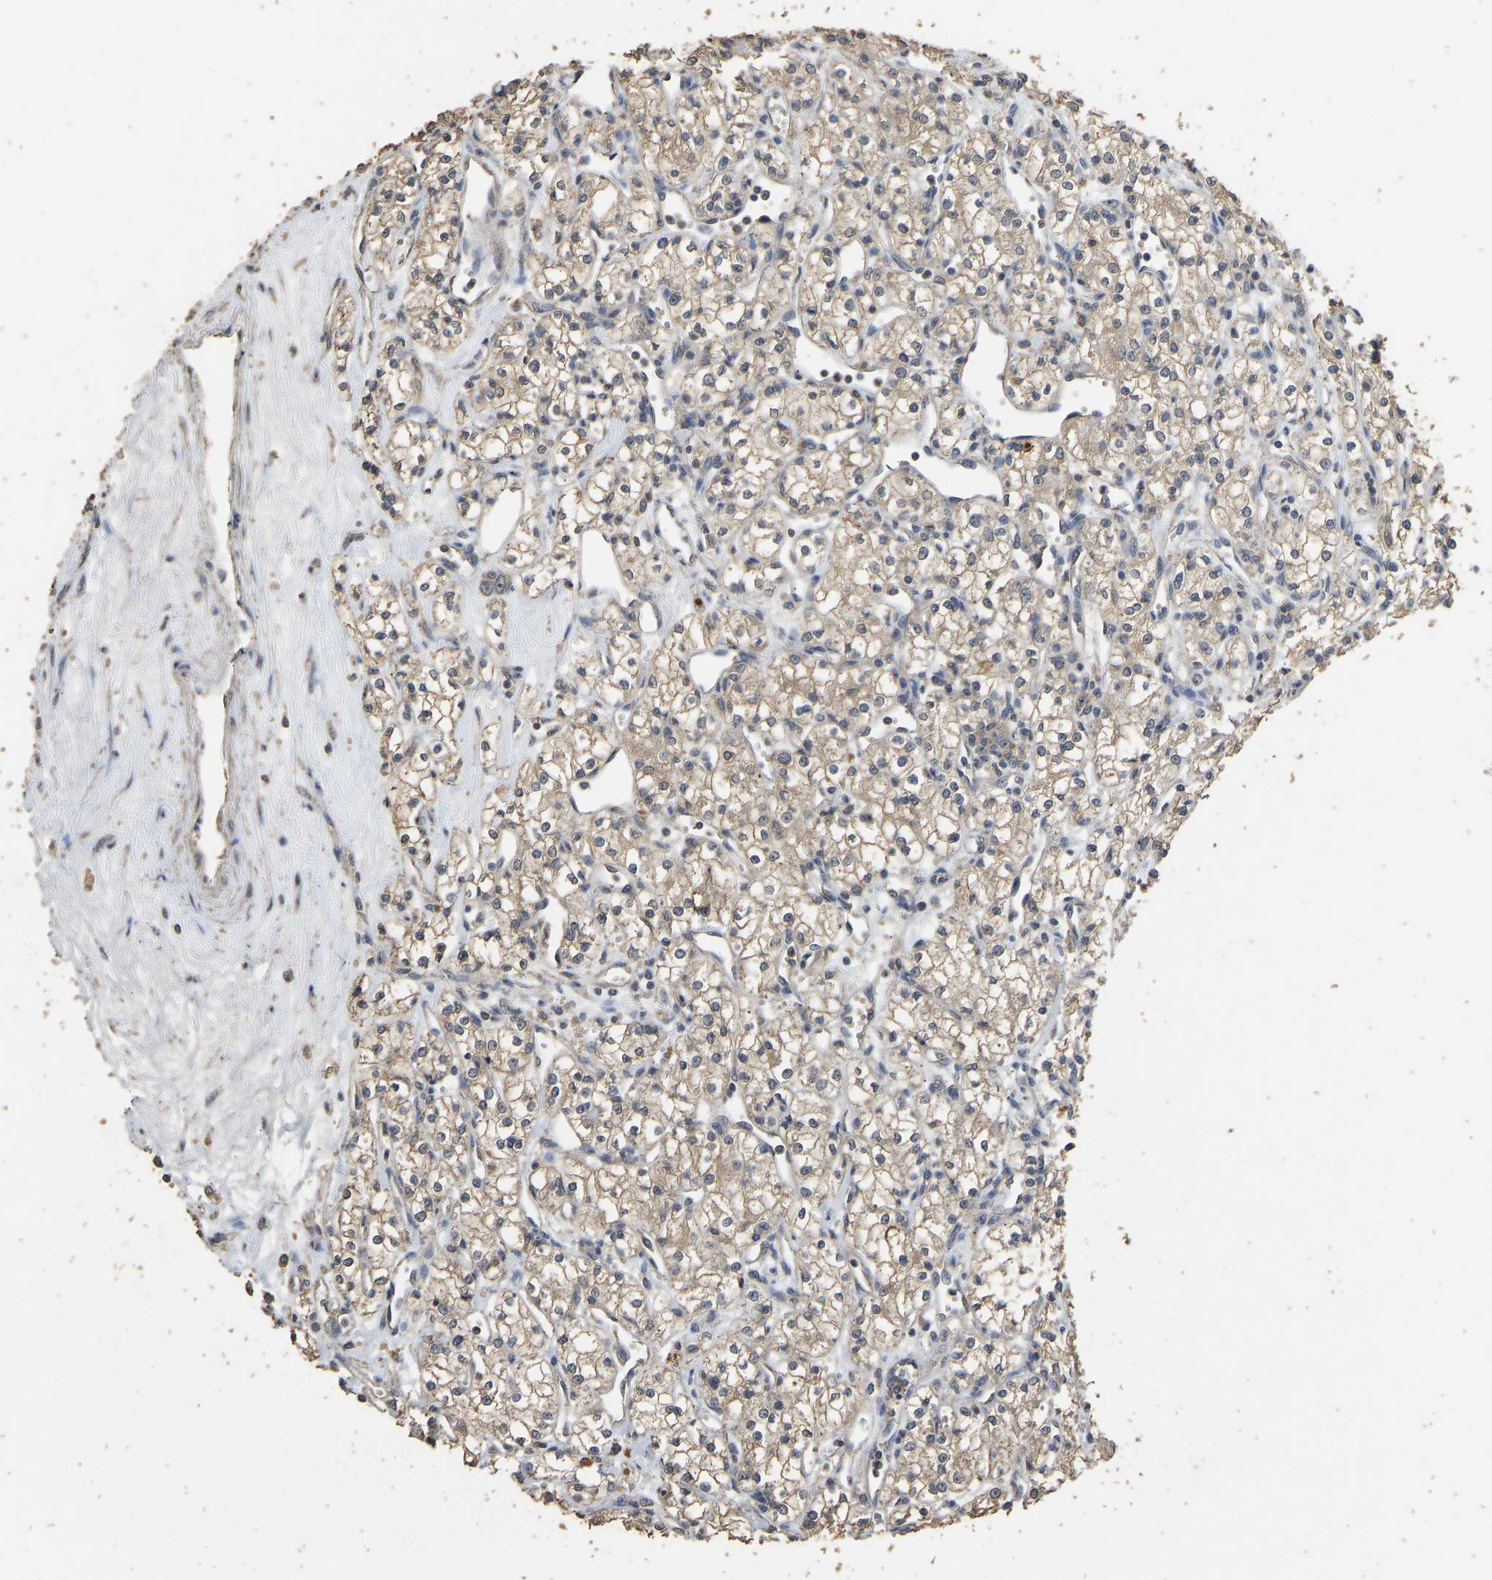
{"staining": {"intensity": "moderate", "quantity": ">75%", "location": "cytoplasmic/membranous"}, "tissue": "renal cancer", "cell_type": "Tumor cells", "image_type": "cancer", "snomed": [{"axis": "morphology", "description": "Adenocarcinoma, NOS"}, {"axis": "topography", "description": "Kidney"}], "caption": "A high-resolution histopathology image shows immunohistochemistry (IHC) staining of renal cancer (adenocarcinoma), which displays moderate cytoplasmic/membranous staining in about >75% of tumor cells.", "gene": "CIDEC", "patient": {"sex": "male", "age": 59}}